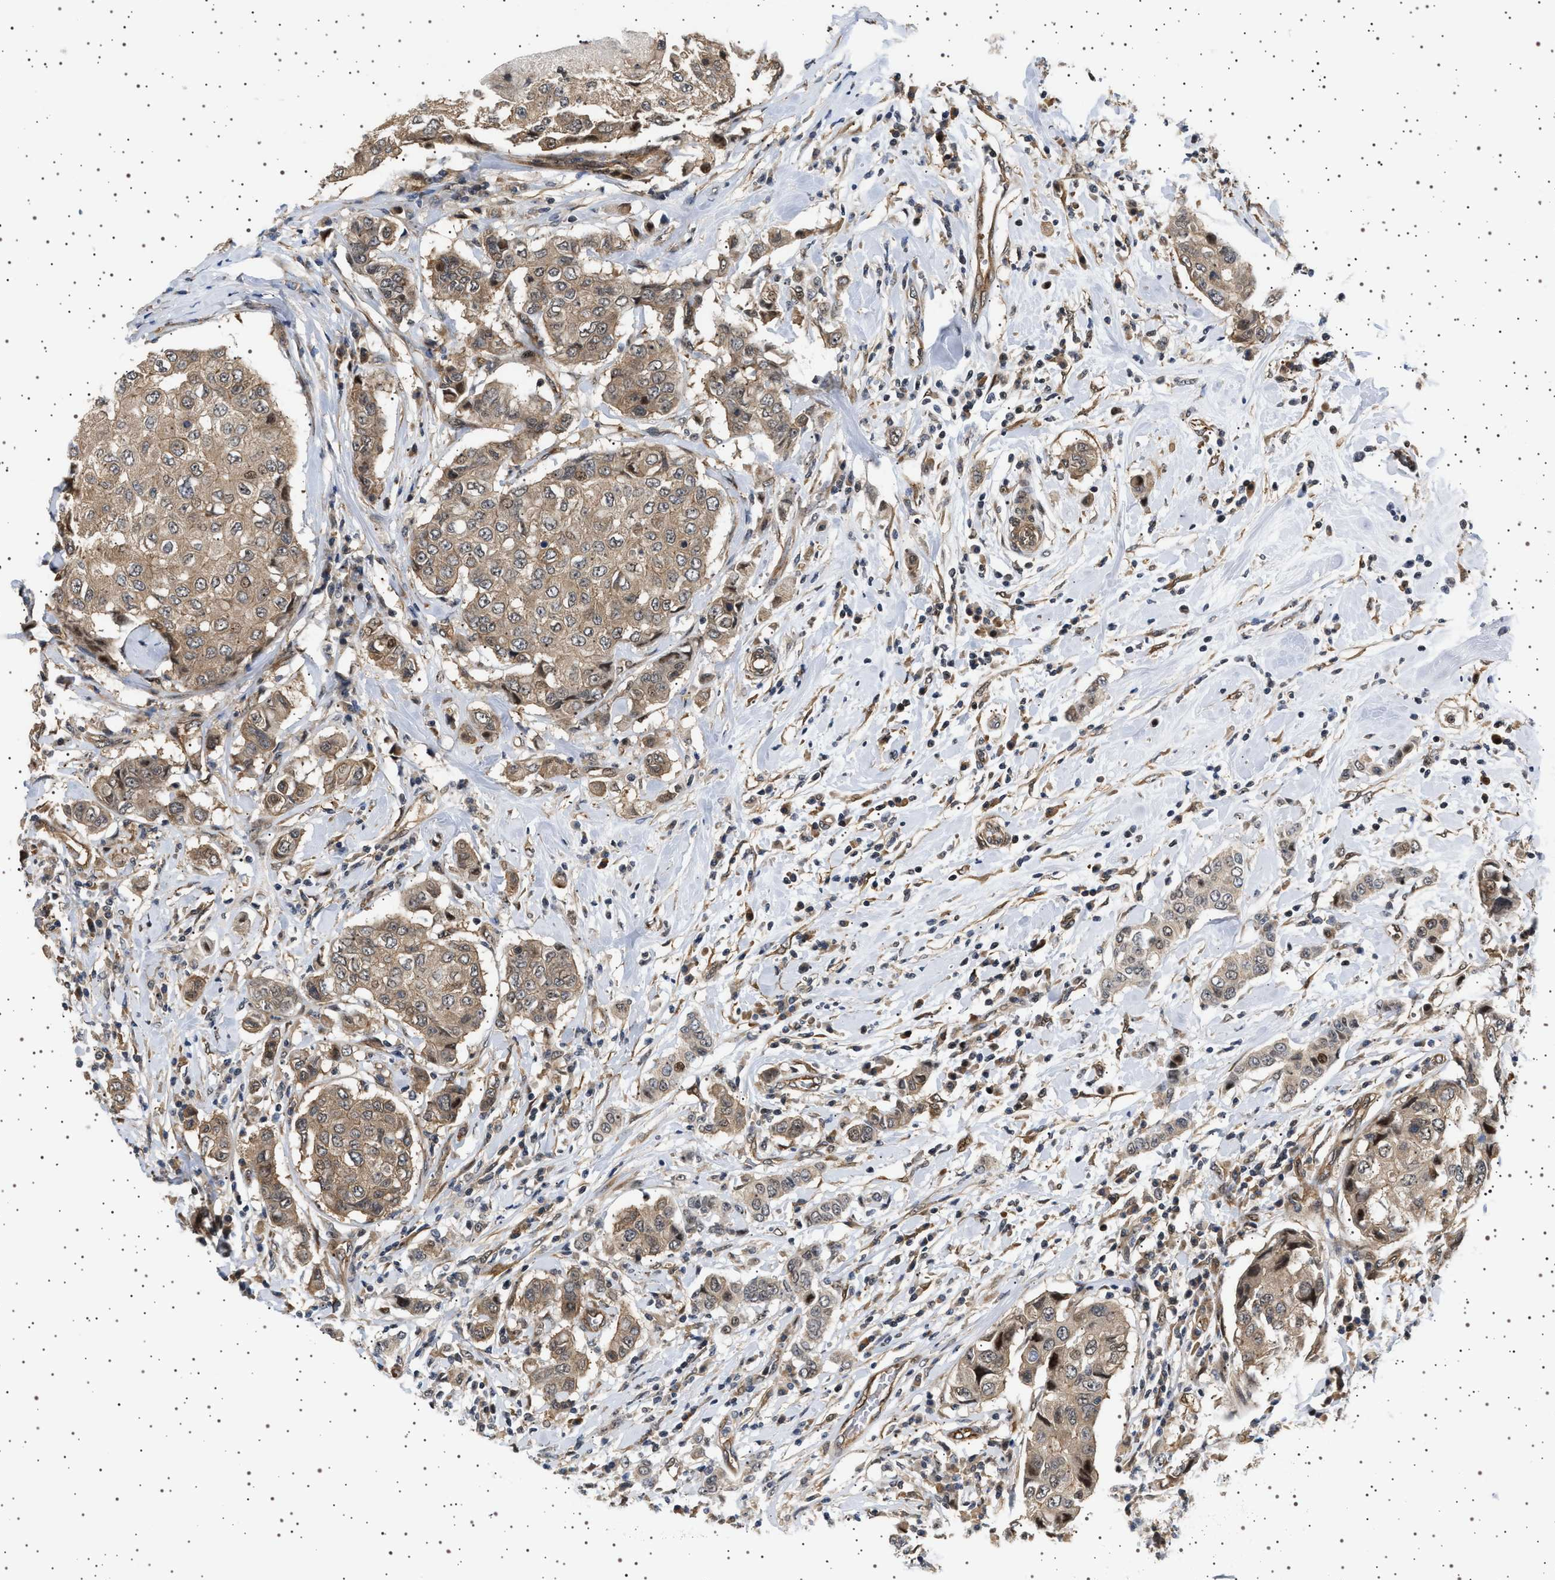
{"staining": {"intensity": "weak", "quantity": ">75%", "location": "cytoplasmic/membranous"}, "tissue": "breast cancer", "cell_type": "Tumor cells", "image_type": "cancer", "snomed": [{"axis": "morphology", "description": "Duct carcinoma"}, {"axis": "topography", "description": "Breast"}], "caption": "DAB (3,3'-diaminobenzidine) immunohistochemical staining of human breast cancer displays weak cytoplasmic/membranous protein expression in approximately >75% of tumor cells. Using DAB (3,3'-diaminobenzidine) (brown) and hematoxylin (blue) stains, captured at high magnification using brightfield microscopy.", "gene": "BAG3", "patient": {"sex": "female", "age": 27}}